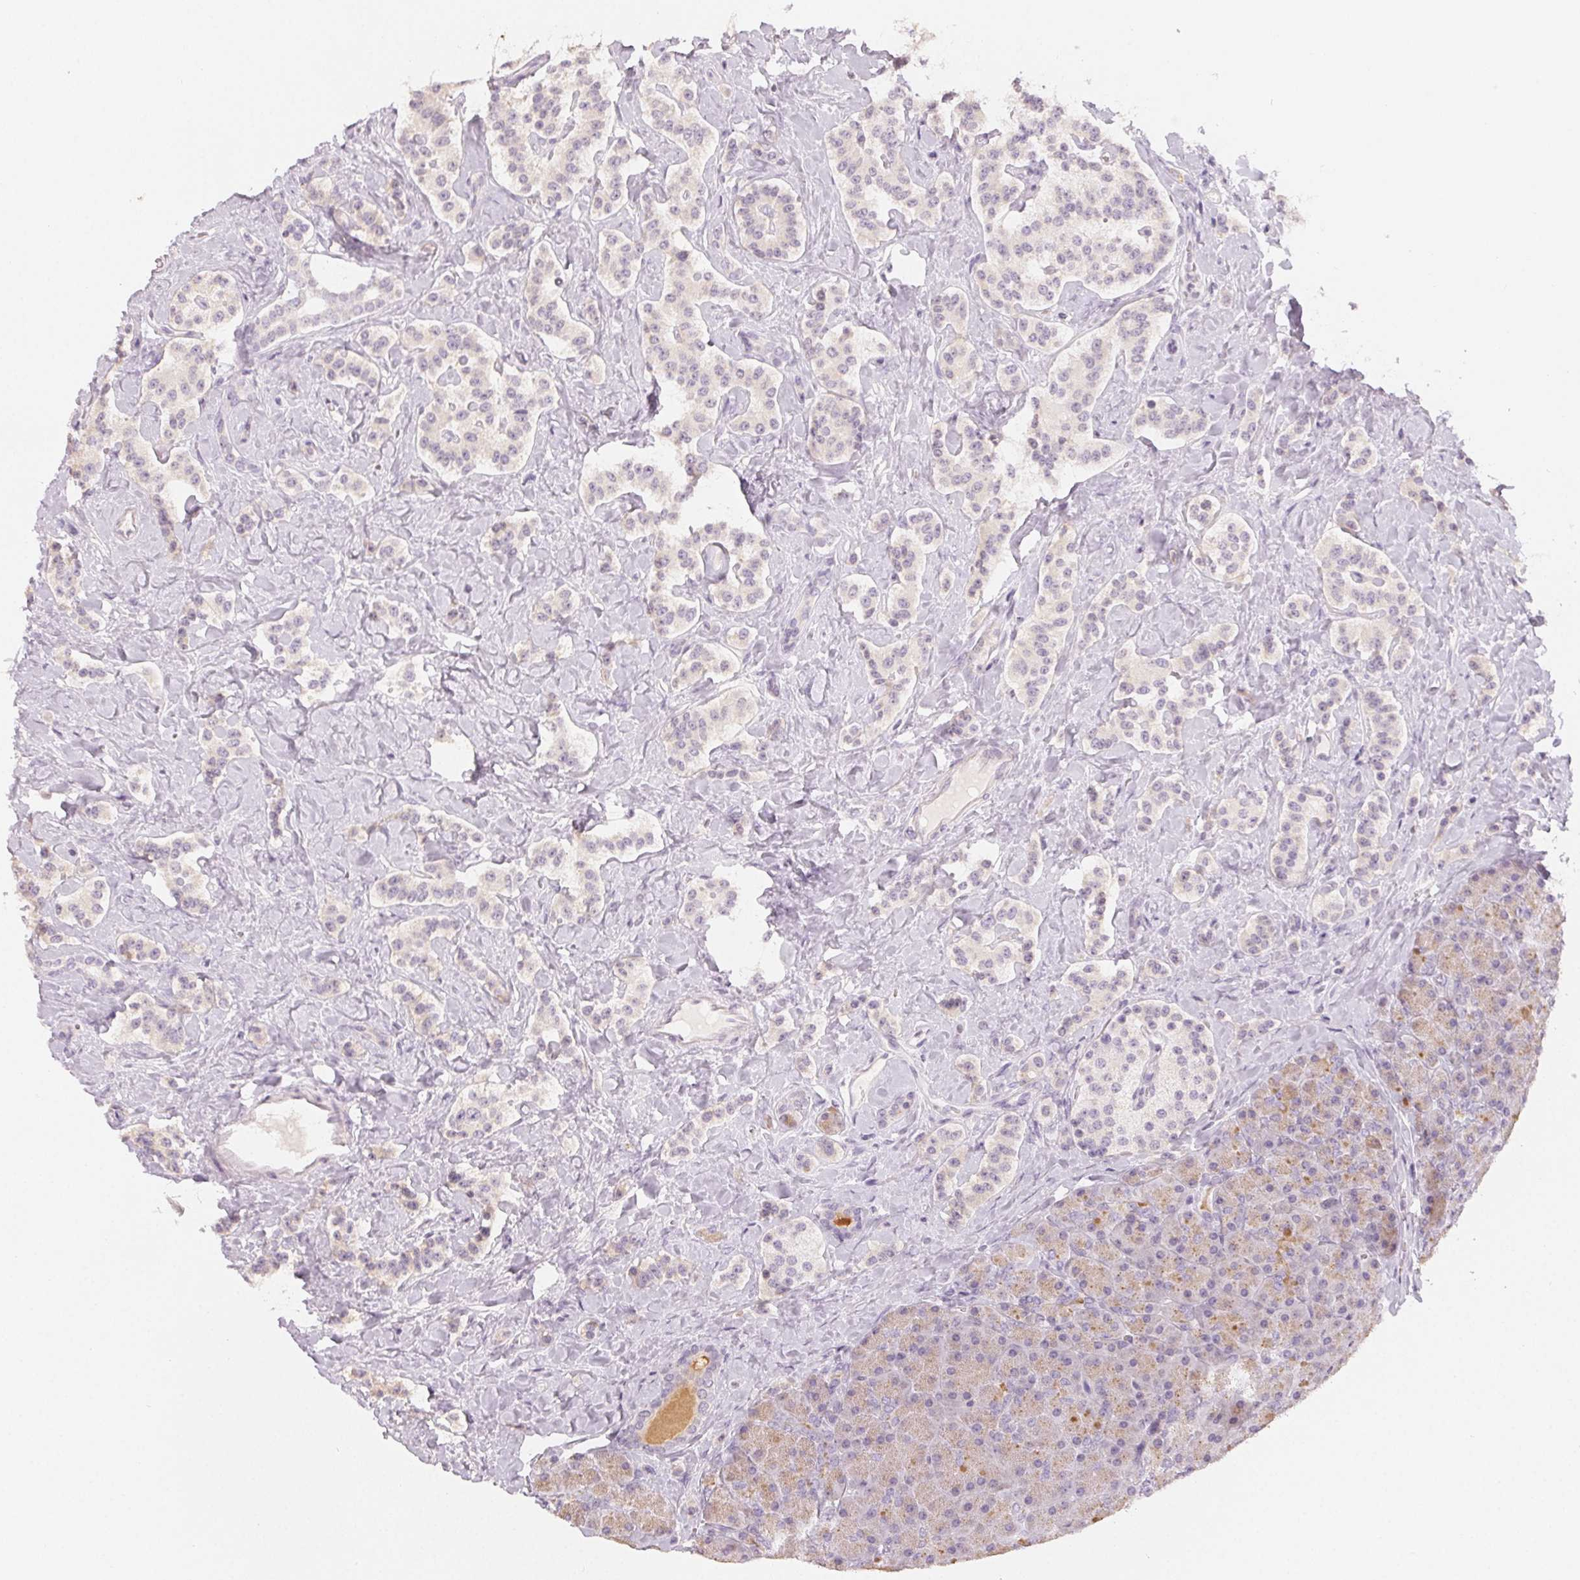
{"staining": {"intensity": "negative", "quantity": "none", "location": "none"}, "tissue": "carcinoid", "cell_type": "Tumor cells", "image_type": "cancer", "snomed": [{"axis": "morphology", "description": "Normal tissue, NOS"}, {"axis": "morphology", "description": "Carcinoid, malignant, NOS"}, {"axis": "topography", "description": "Pancreas"}], "caption": "High power microscopy photomicrograph of an immunohistochemistry (IHC) image of carcinoid, revealing no significant expression in tumor cells.", "gene": "LVRN", "patient": {"sex": "male", "age": 36}}